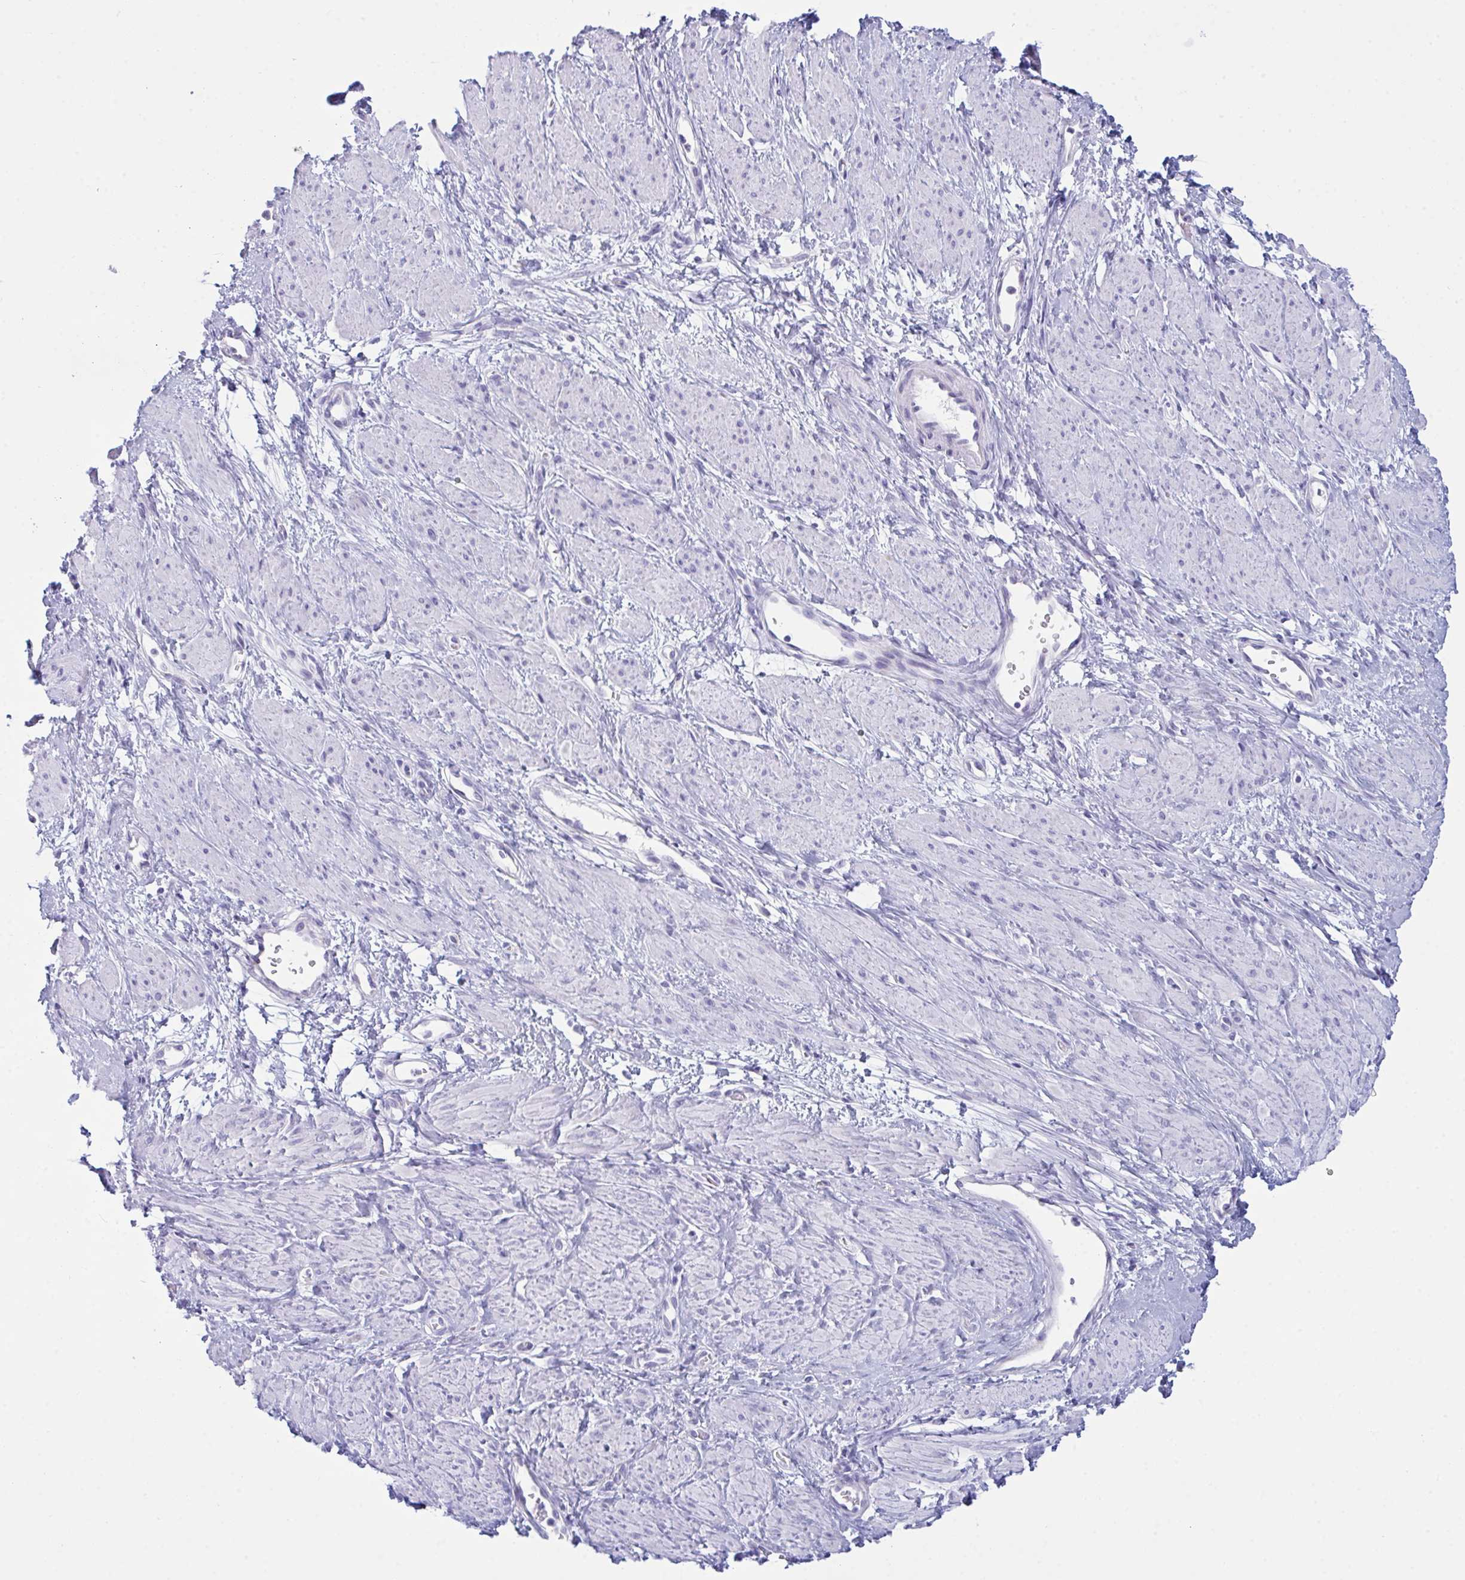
{"staining": {"intensity": "negative", "quantity": "none", "location": "none"}, "tissue": "smooth muscle", "cell_type": "Smooth muscle cells", "image_type": "normal", "snomed": [{"axis": "morphology", "description": "Normal tissue, NOS"}, {"axis": "topography", "description": "Smooth muscle"}, {"axis": "topography", "description": "Uterus"}], "caption": "Micrograph shows no significant protein positivity in smooth muscle cells of benign smooth muscle. Brightfield microscopy of immunohistochemistry stained with DAB (brown) and hematoxylin (blue), captured at high magnification.", "gene": "BBS1", "patient": {"sex": "female", "age": 39}}